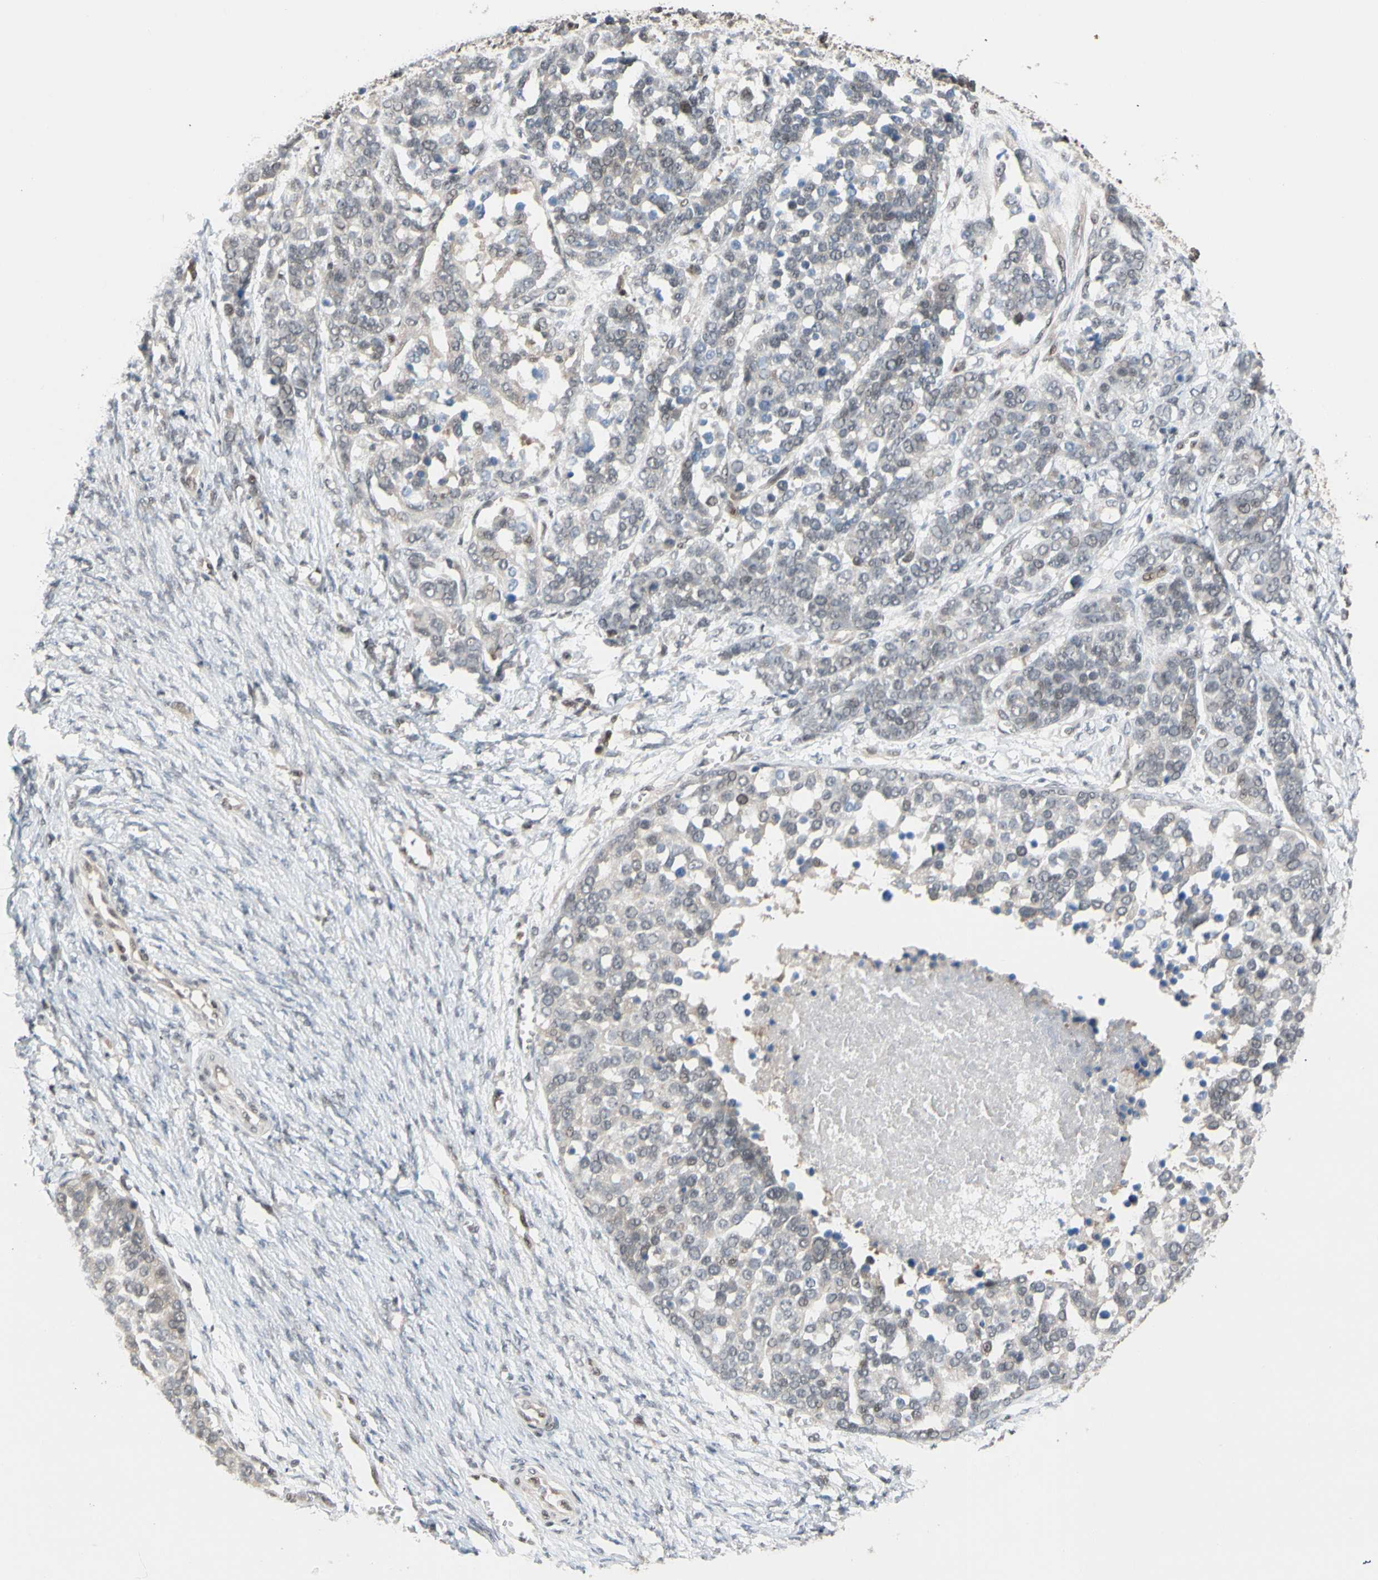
{"staining": {"intensity": "weak", "quantity": "25%-75%", "location": "nuclear"}, "tissue": "ovarian cancer", "cell_type": "Tumor cells", "image_type": "cancer", "snomed": [{"axis": "morphology", "description": "Cystadenocarcinoma, serous, NOS"}, {"axis": "topography", "description": "Ovary"}], "caption": "Immunohistochemical staining of human ovarian cancer (serous cystadenocarcinoma) reveals weak nuclear protein positivity in approximately 25%-75% of tumor cells.", "gene": "TAF4", "patient": {"sex": "female", "age": 44}}